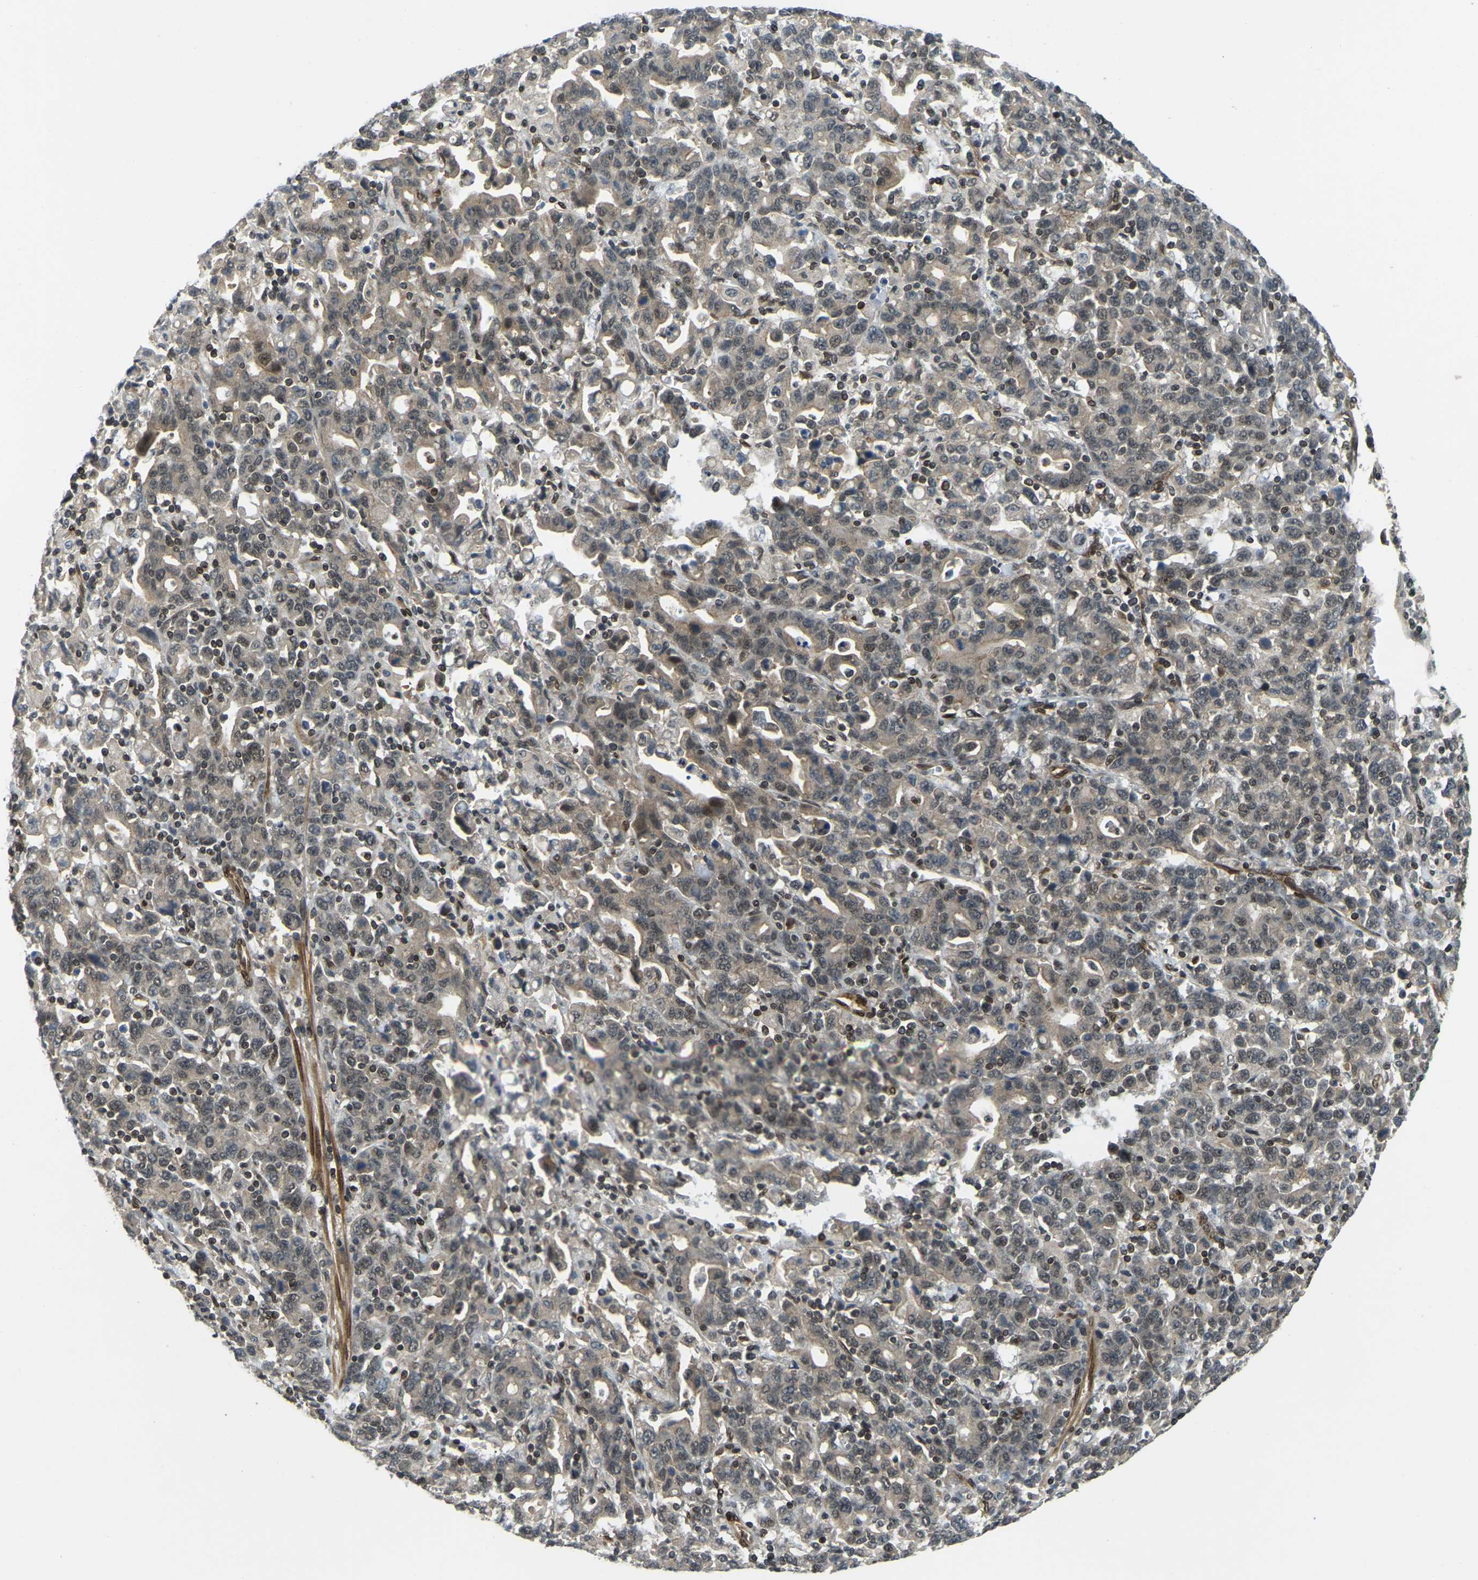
{"staining": {"intensity": "weak", "quantity": "<25%", "location": "nuclear"}, "tissue": "stomach cancer", "cell_type": "Tumor cells", "image_type": "cancer", "snomed": [{"axis": "morphology", "description": "Adenocarcinoma, NOS"}, {"axis": "topography", "description": "Stomach, upper"}], "caption": "Immunohistochemistry (IHC) image of neoplastic tissue: human stomach cancer (adenocarcinoma) stained with DAB (3,3'-diaminobenzidine) shows no significant protein staining in tumor cells. The staining is performed using DAB (3,3'-diaminobenzidine) brown chromogen with nuclei counter-stained in using hematoxylin.", "gene": "SYNE1", "patient": {"sex": "male", "age": 69}}